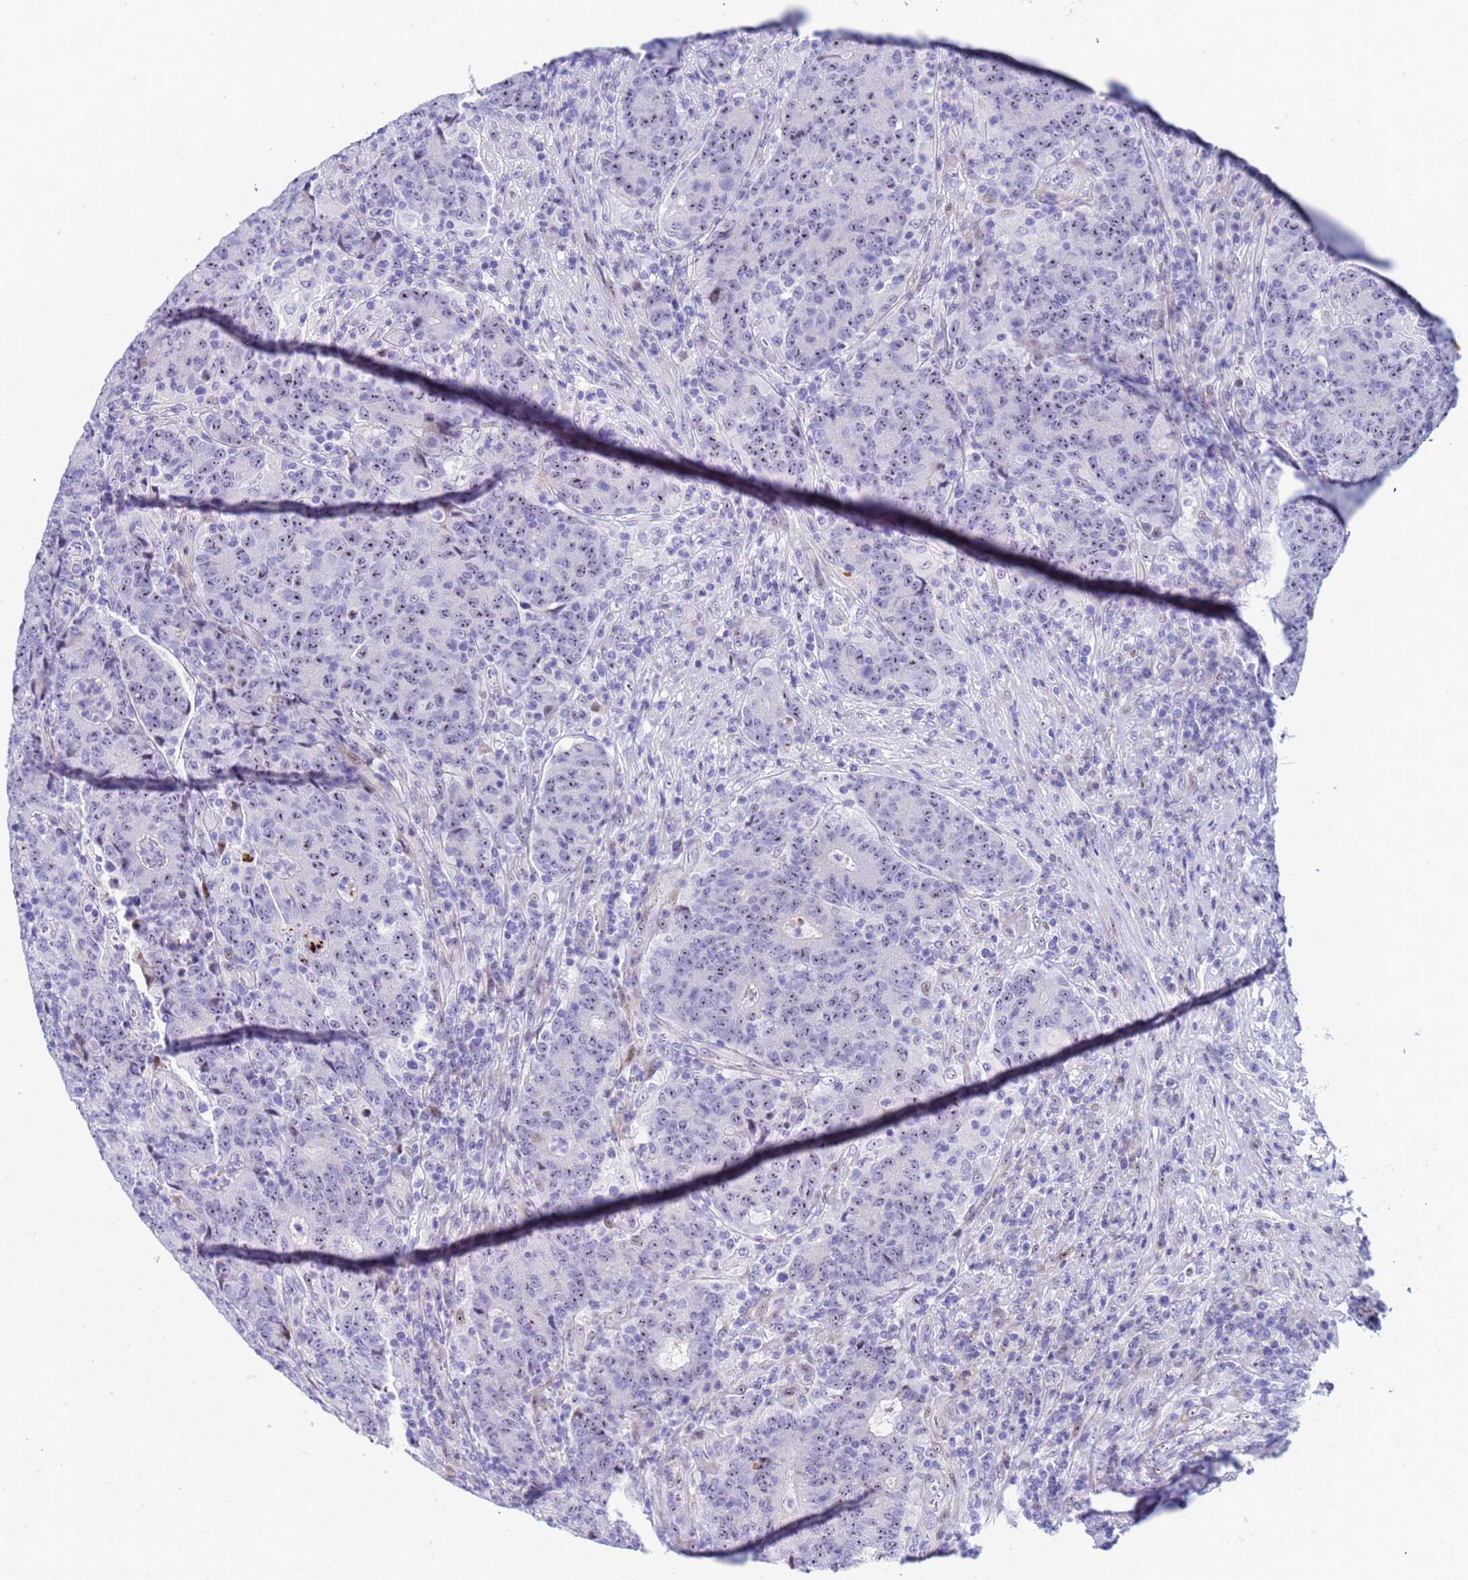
{"staining": {"intensity": "negative", "quantity": "none", "location": "none"}, "tissue": "colorectal cancer", "cell_type": "Tumor cells", "image_type": "cancer", "snomed": [{"axis": "morphology", "description": "Adenocarcinoma, NOS"}, {"axis": "topography", "description": "Colon"}], "caption": "This histopathology image is of colorectal cancer stained with immunohistochemistry (IHC) to label a protein in brown with the nuclei are counter-stained blue. There is no staining in tumor cells.", "gene": "POP5", "patient": {"sex": "female", "age": 75}}